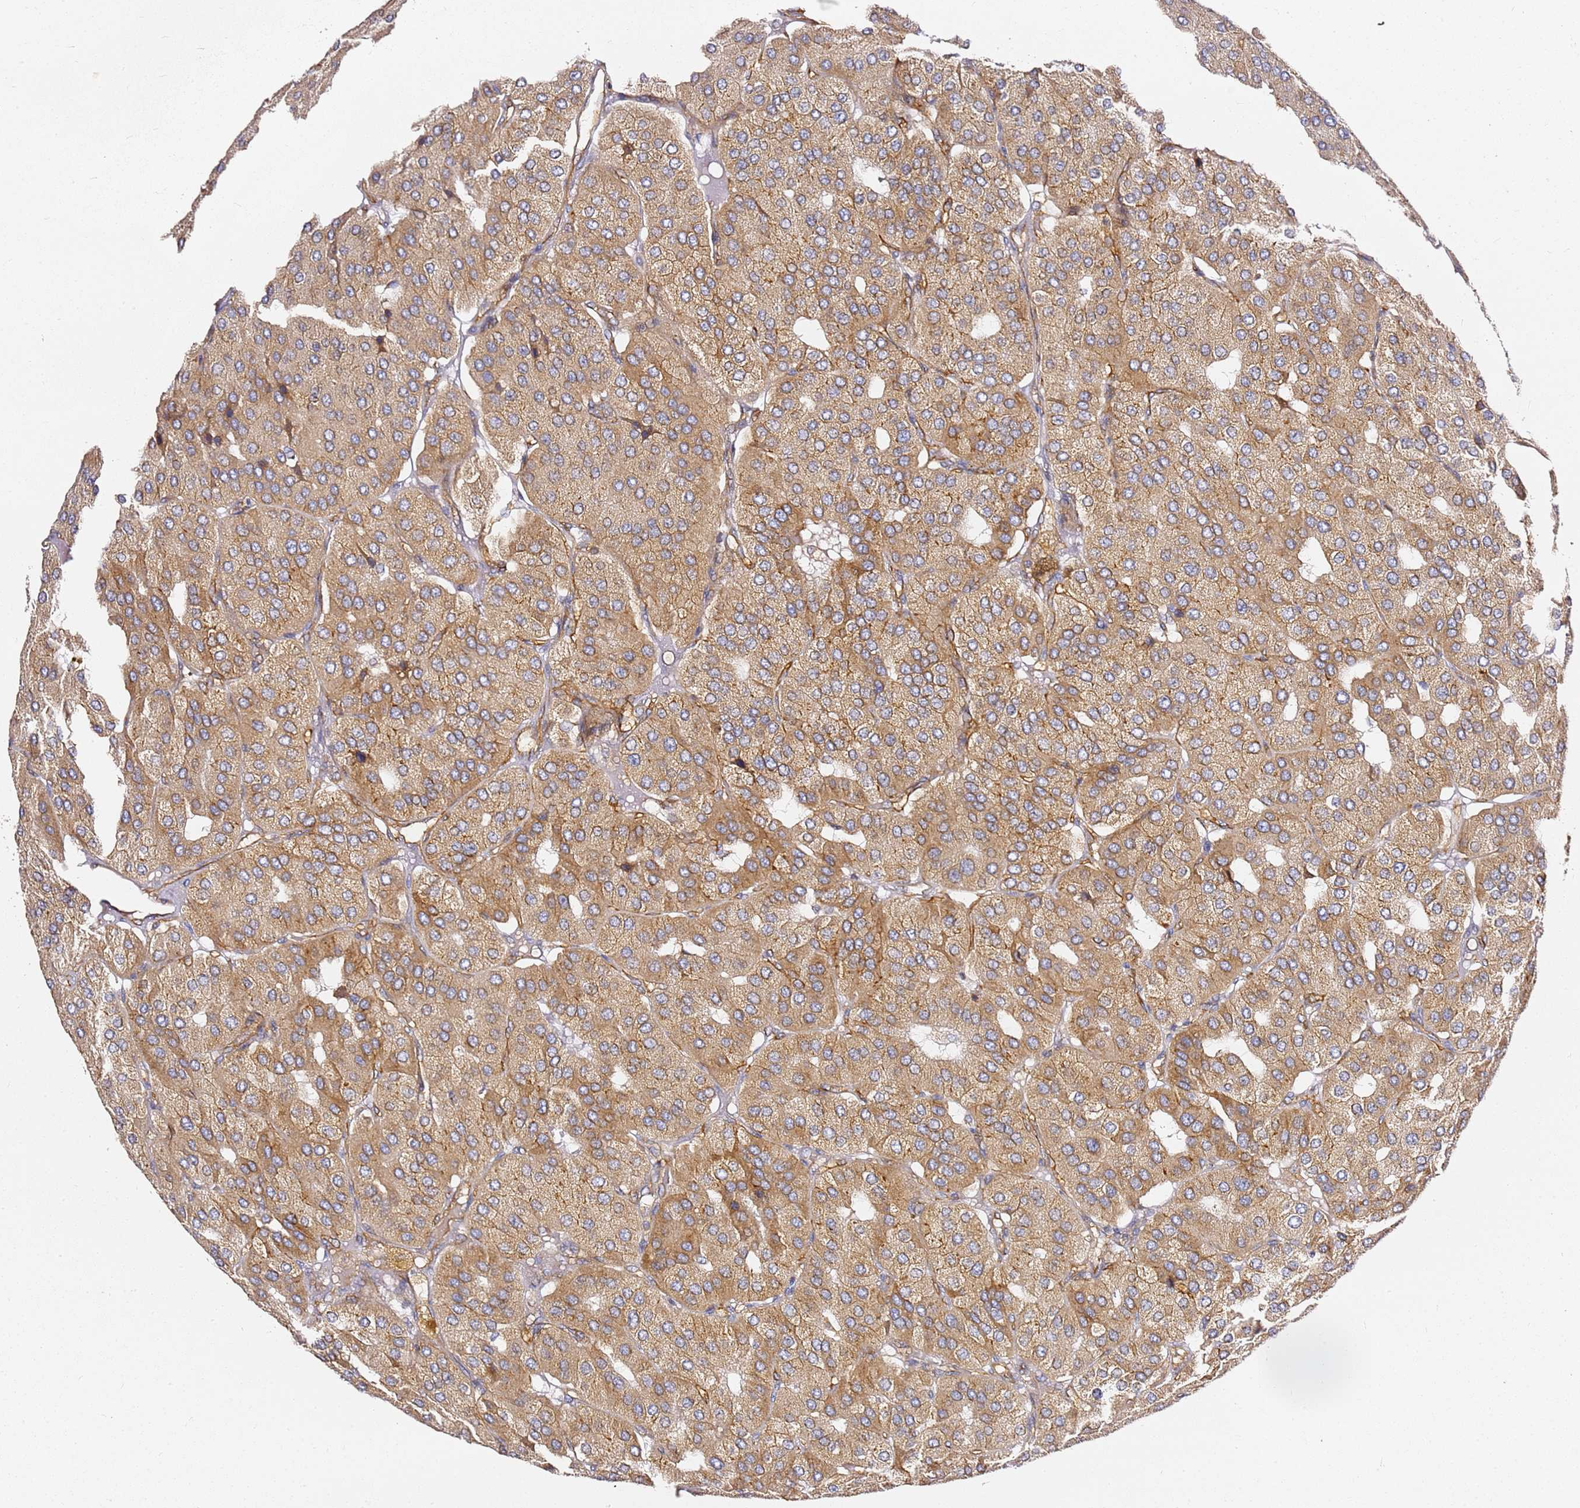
{"staining": {"intensity": "moderate", "quantity": ">75%", "location": "cytoplasmic/membranous"}, "tissue": "parathyroid gland", "cell_type": "Glandular cells", "image_type": "normal", "snomed": [{"axis": "morphology", "description": "Normal tissue, NOS"}, {"axis": "morphology", "description": "Adenoma, NOS"}, {"axis": "topography", "description": "Parathyroid gland"}], "caption": "Immunohistochemical staining of unremarkable human parathyroid gland demonstrates medium levels of moderate cytoplasmic/membranous expression in about >75% of glandular cells. The staining is performed using DAB brown chromogen to label protein expression. The nuclei are counter-stained blue using hematoxylin.", "gene": "KIF7", "patient": {"sex": "female", "age": 86}}